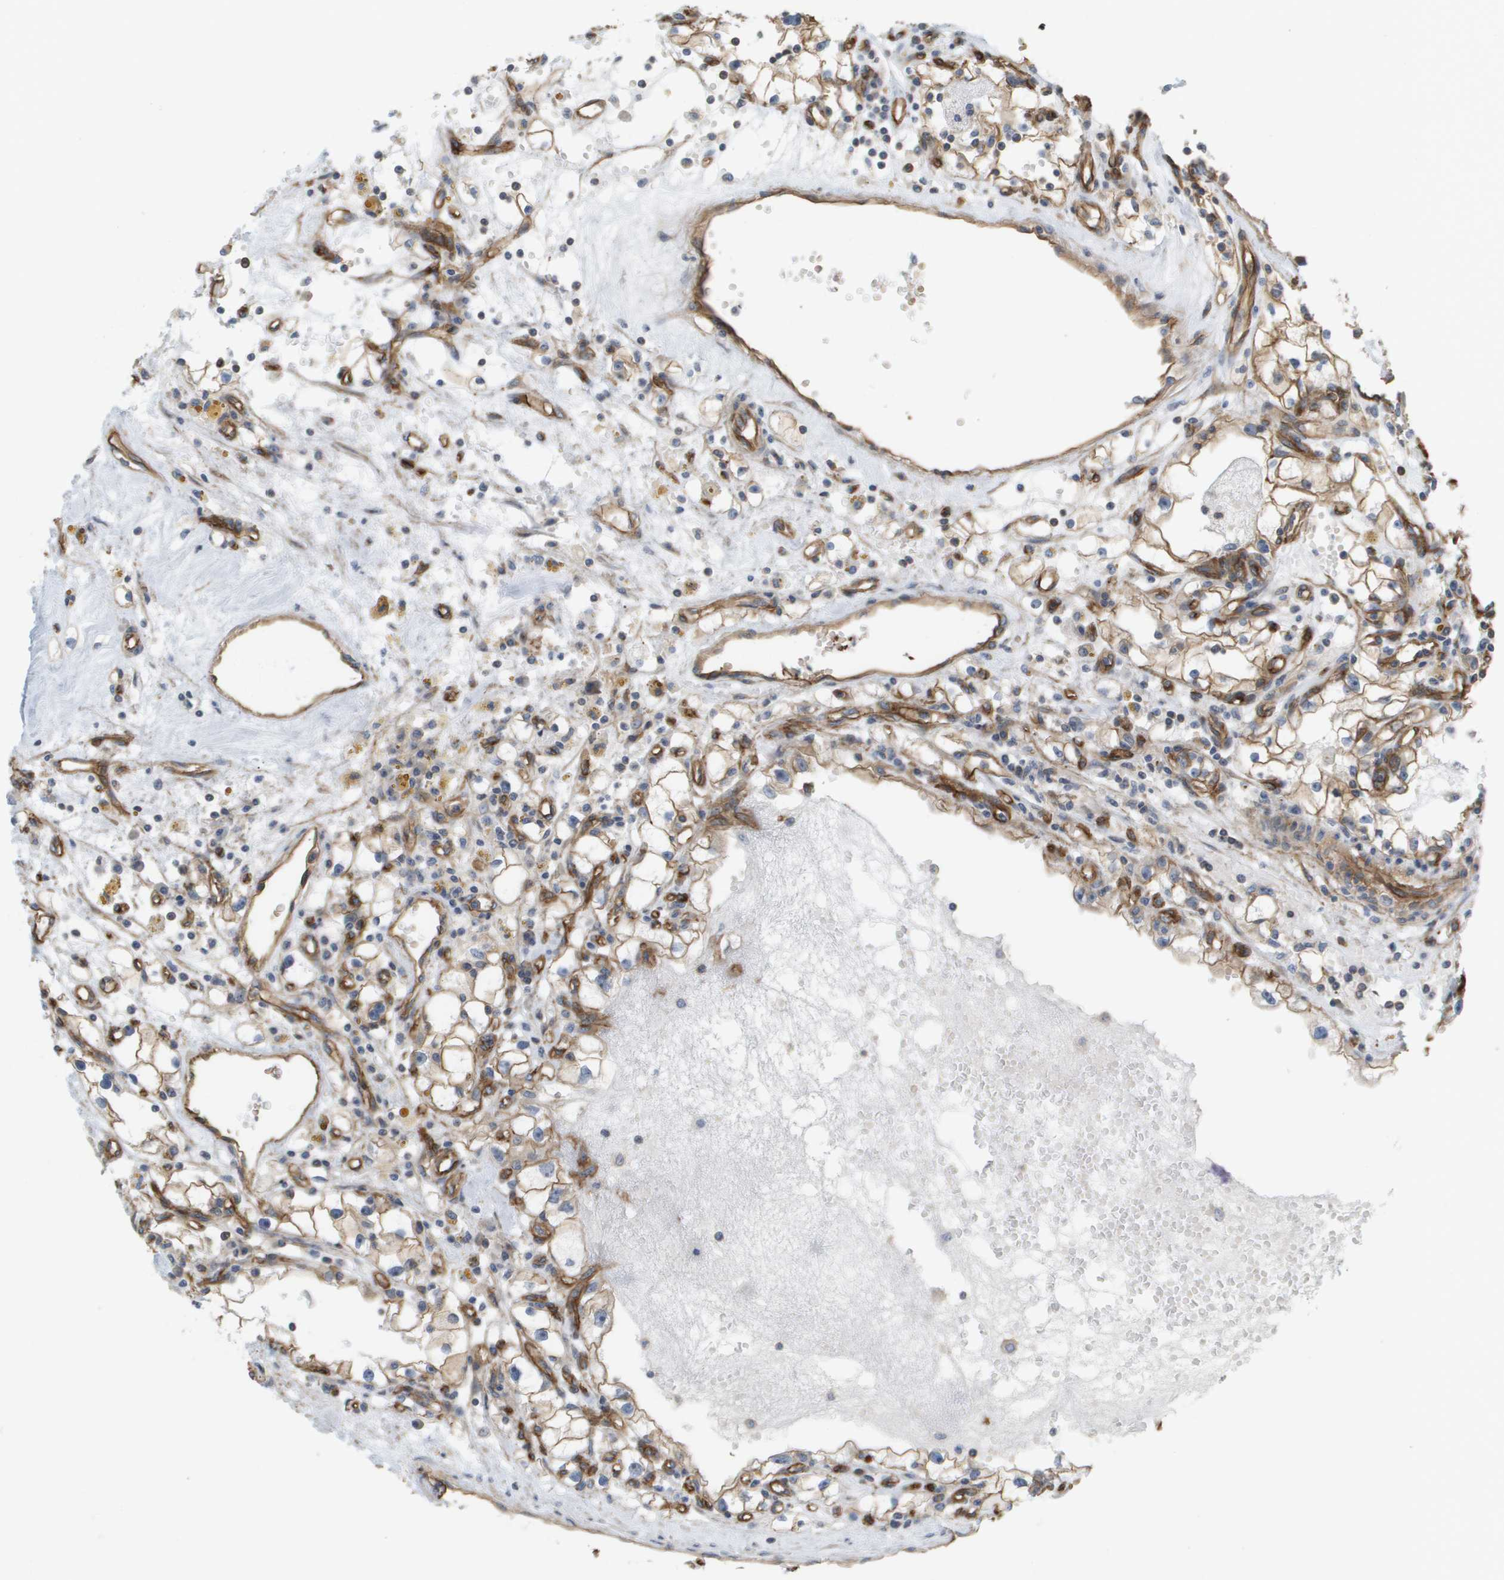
{"staining": {"intensity": "moderate", "quantity": ">75%", "location": "cytoplasmic/membranous"}, "tissue": "renal cancer", "cell_type": "Tumor cells", "image_type": "cancer", "snomed": [{"axis": "morphology", "description": "Adenocarcinoma, NOS"}, {"axis": "topography", "description": "Kidney"}], "caption": "Tumor cells reveal medium levels of moderate cytoplasmic/membranous staining in about >75% of cells in renal cancer.", "gene": "SGMS2", "patient": {"sex": "male", "age": 56}}